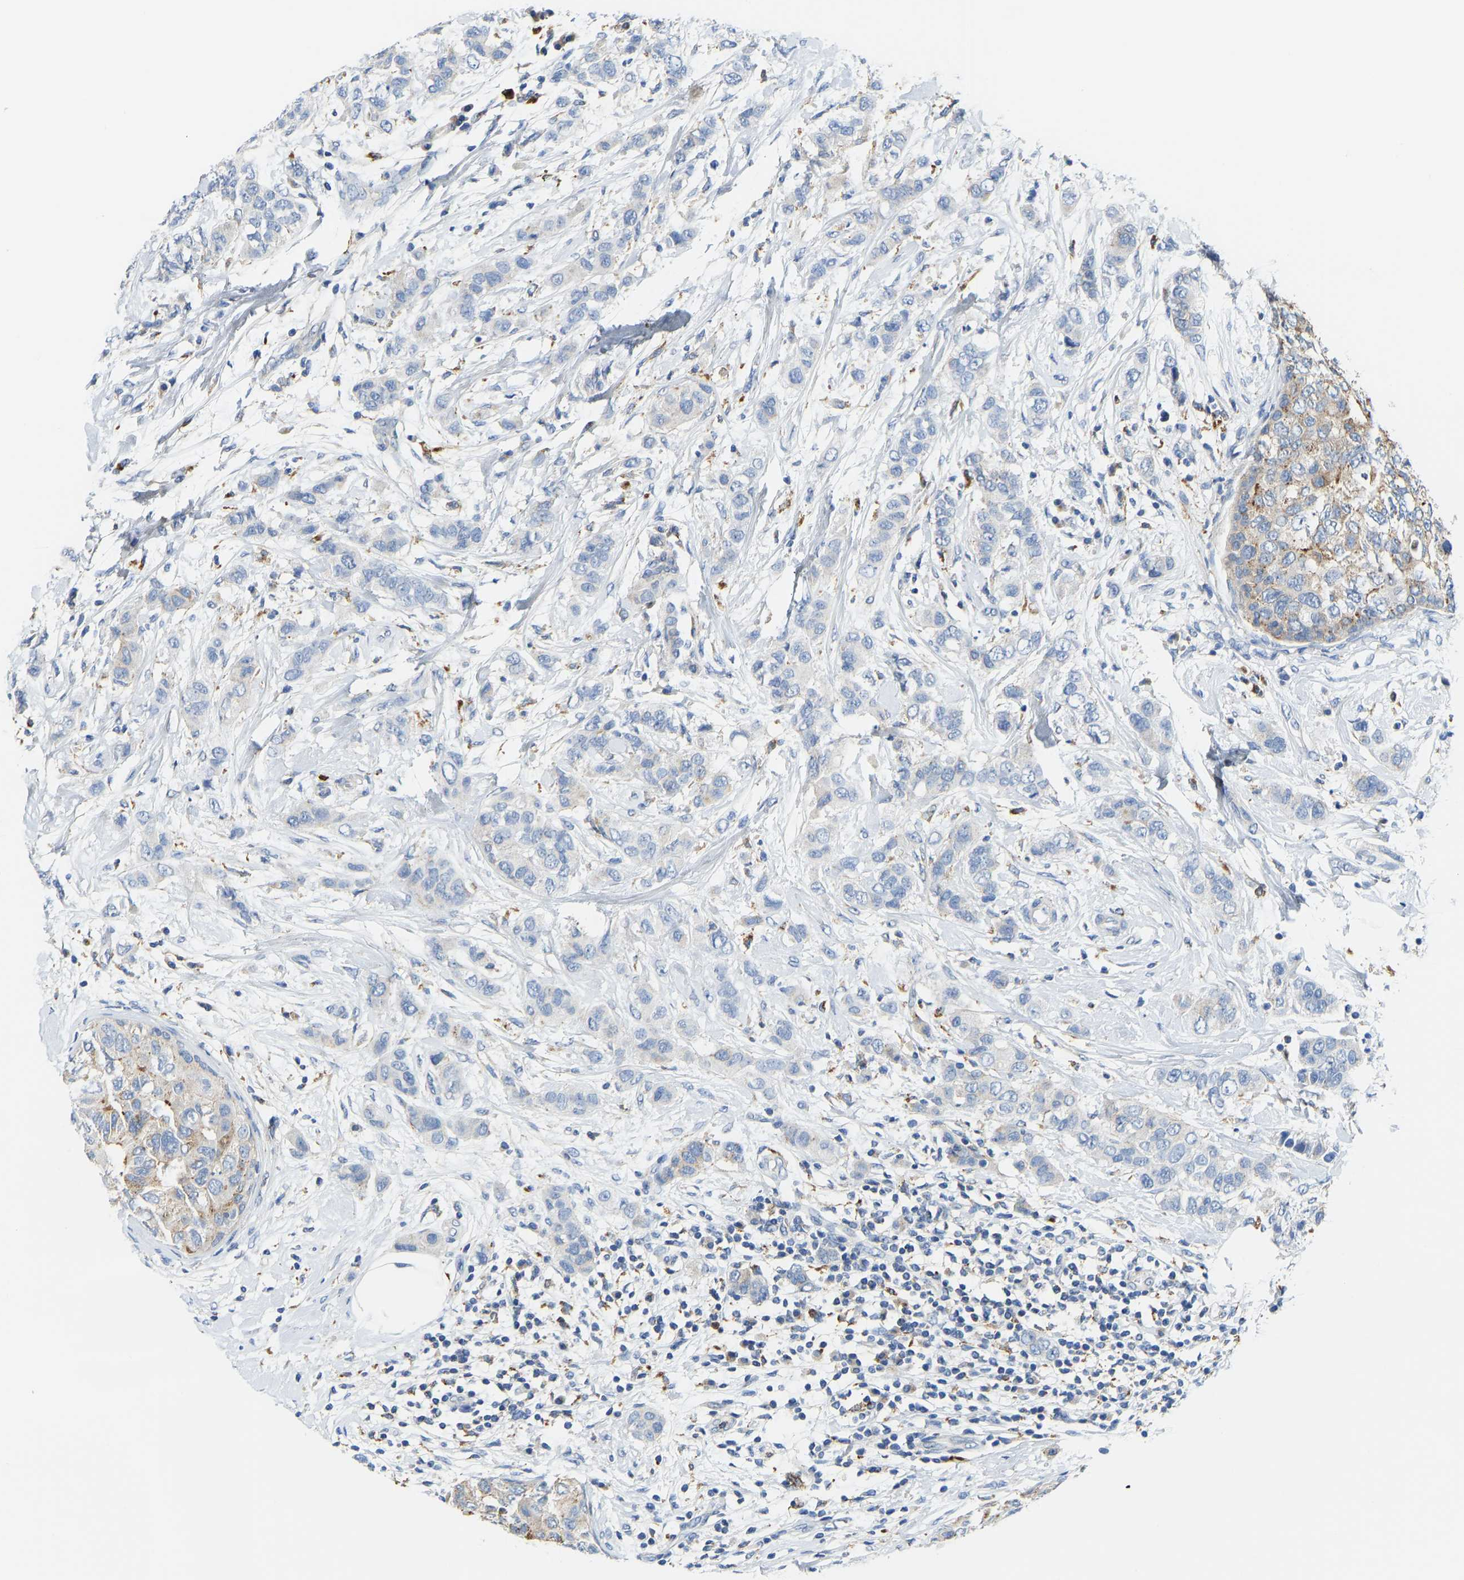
{"staining": {"intensity": "negative", "quantity": "none", "location": "none"}, "tissue": "breast cancer", "cell_type": "Tumor cells", "image_type": "cancer", "snomed": [{"axis": "morphology", "description": "Duct carcinoma"}, {"axis": "topography", "description": "Breast"}], "caption": "Immunohistochemical staining of breast invasive ductal carcinoma exhibits no significant positivity in tumor cells.", "gene": "ATP6V1E1", "patient": {"sex": "female", "age": 50}}